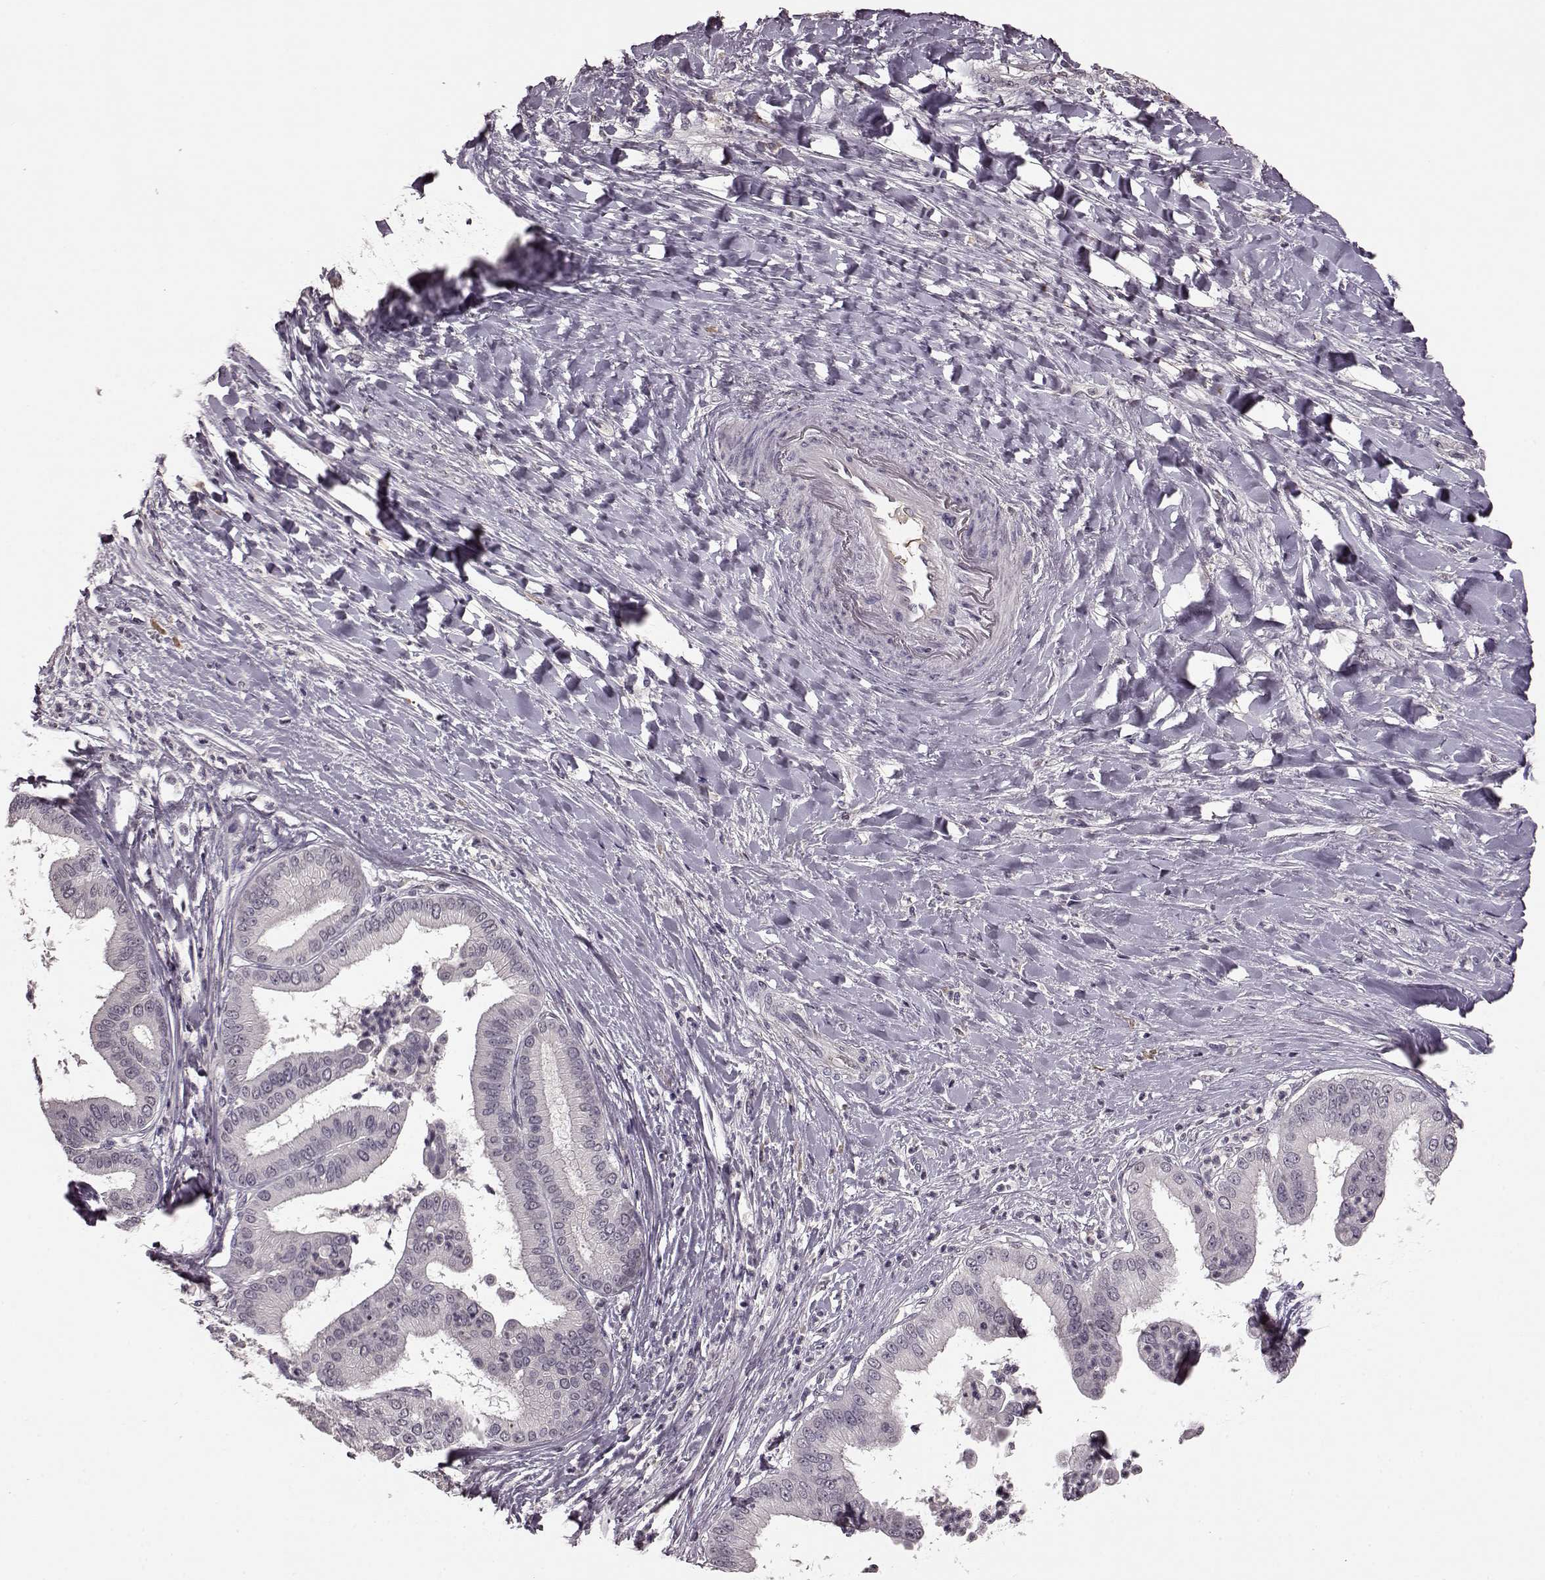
{"staining": {"intensity": "negative", "quantity": "none", "location": "none"}, "tissue": "liver cancer", "cell_type": "Tumor cells", "image_type": "cancer", "snomed": [{"axis": "morphology", "description": "Cholangiocarcinoma"}, {"axis": "topography", "description": "Liver"}], "caption": "IHC image of neoplastic tissue: cholangiocarcinoma (liver) stained with DAB (3,3'-diaminobenzidine) displays no significant protein positivity in tumor cells.", "gene": "NRL", "patient": {"sex": "female", "age": 54}}